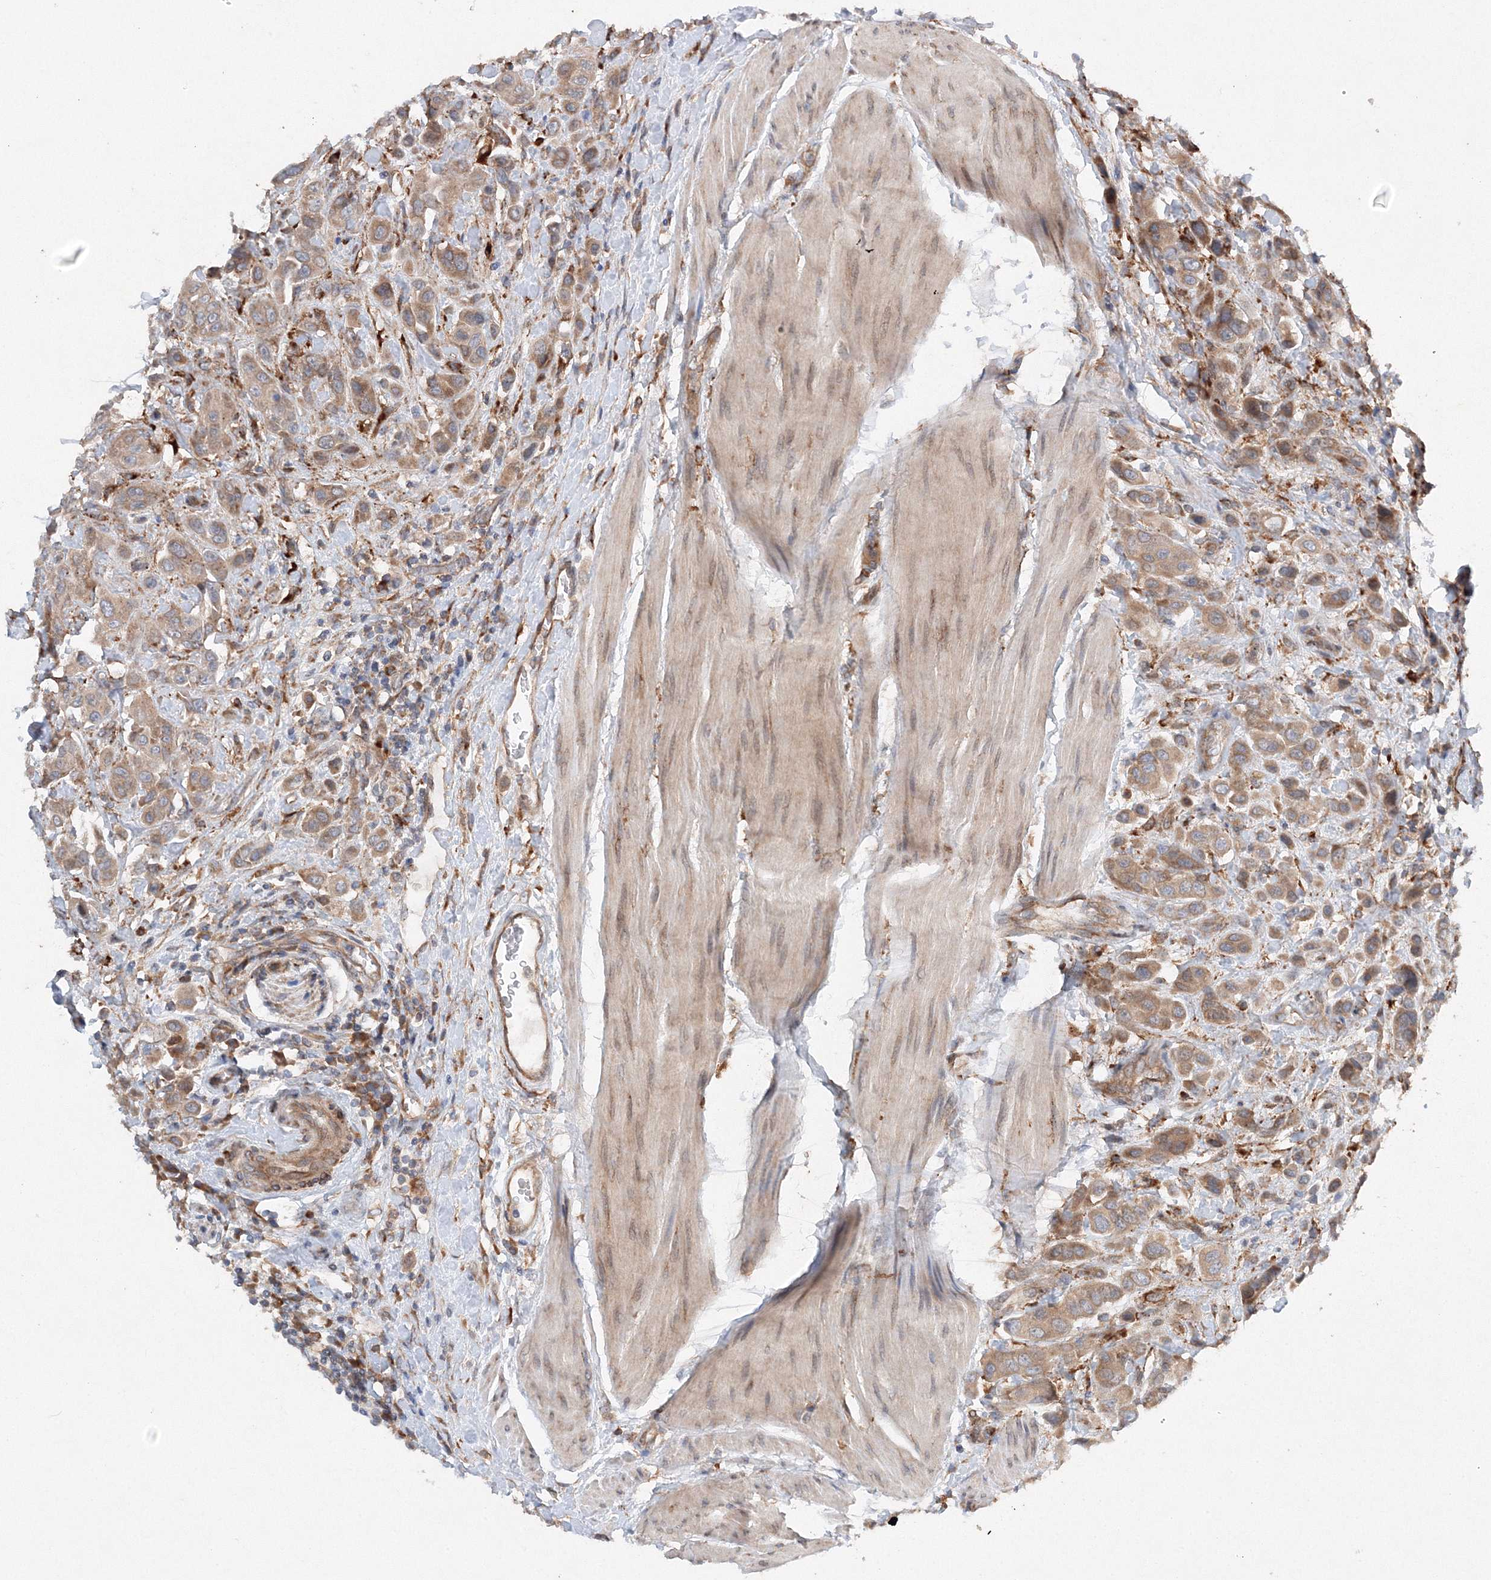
{"staining": {"intensity": "moderate", "quantity": ">75%", "location": "cytoplasmic/membranous"}, "tissue": "urothelial cancer", "cell_type": "Tumor cells", "image_type": "cancer", "snomed": [{"axis": "morphology", "description": "Urothelial carcinoma, High grade"}, {"axis": "topography", "description": "Urinary bladder"}], "caption": "A histopathology image showing moderate cytoplasmic/membranous staining in about >75% of tumor cells in urothelial cancer, as visualized by brown immunohistochemical staining.", "gene": "SLC36A1", "patient": {"sex": "male", "age": 50}}